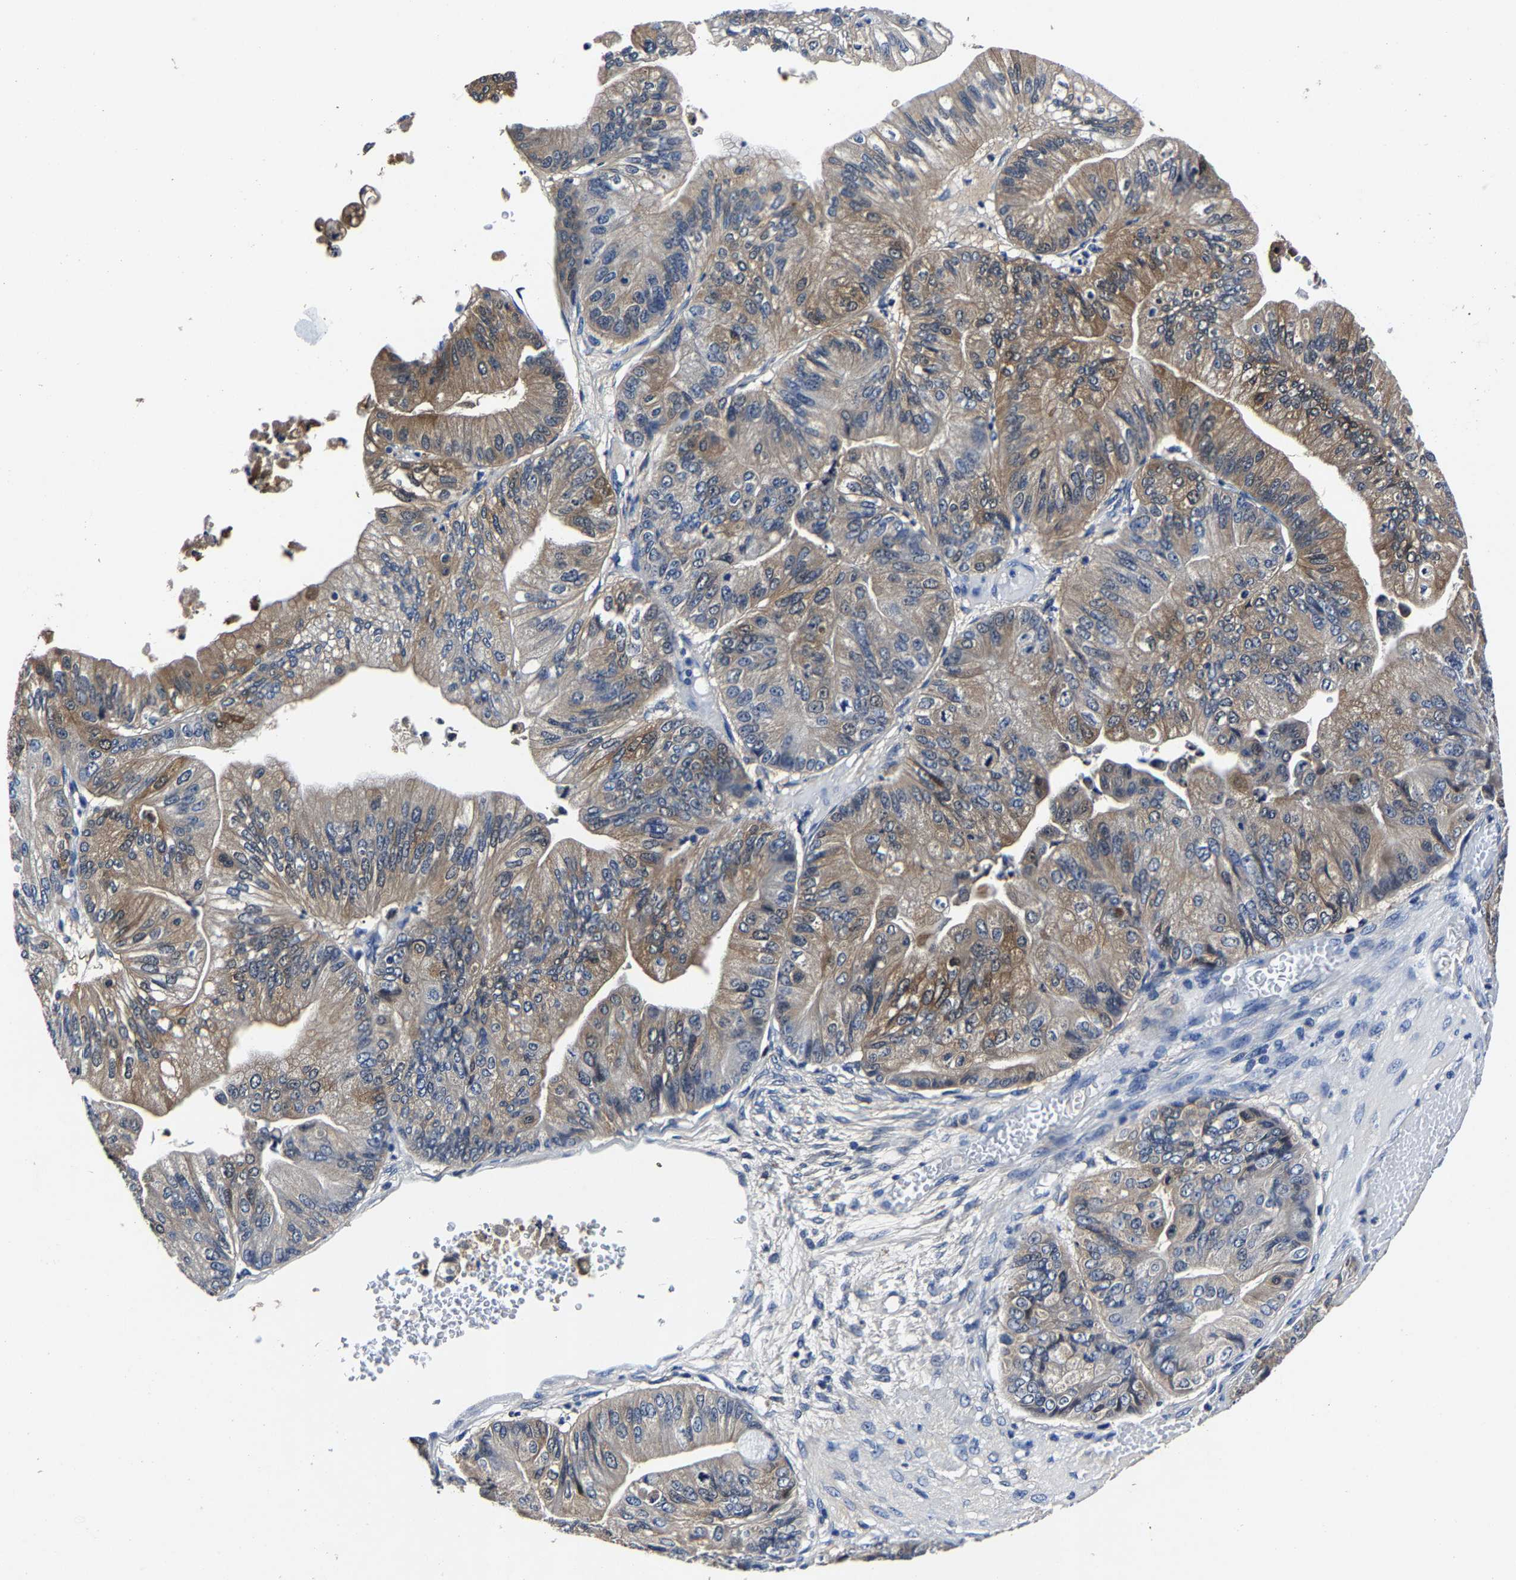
{"staining": {"intensity": "weak", "quantity": "25%-75%", "location": "cytoplasmic/membranous"}, "tissue": "ovarian cancer", "cell_type": "Tumor cells", "image_type": "cancer", "snomed": [{"axis": "morphology", "description": "Cystadenocarcinoma, mucinous, NOS"}, {"axis": "topography", "description": "Ovary"}], "caption": "Ovarian cancer stained with a brown dye displays weak cytoplasmic/membranous positive positivity in approximately 25%-75% of tumor cells.", "gene": "PSPH", "patient": {"sex": "female", "age": 61}}